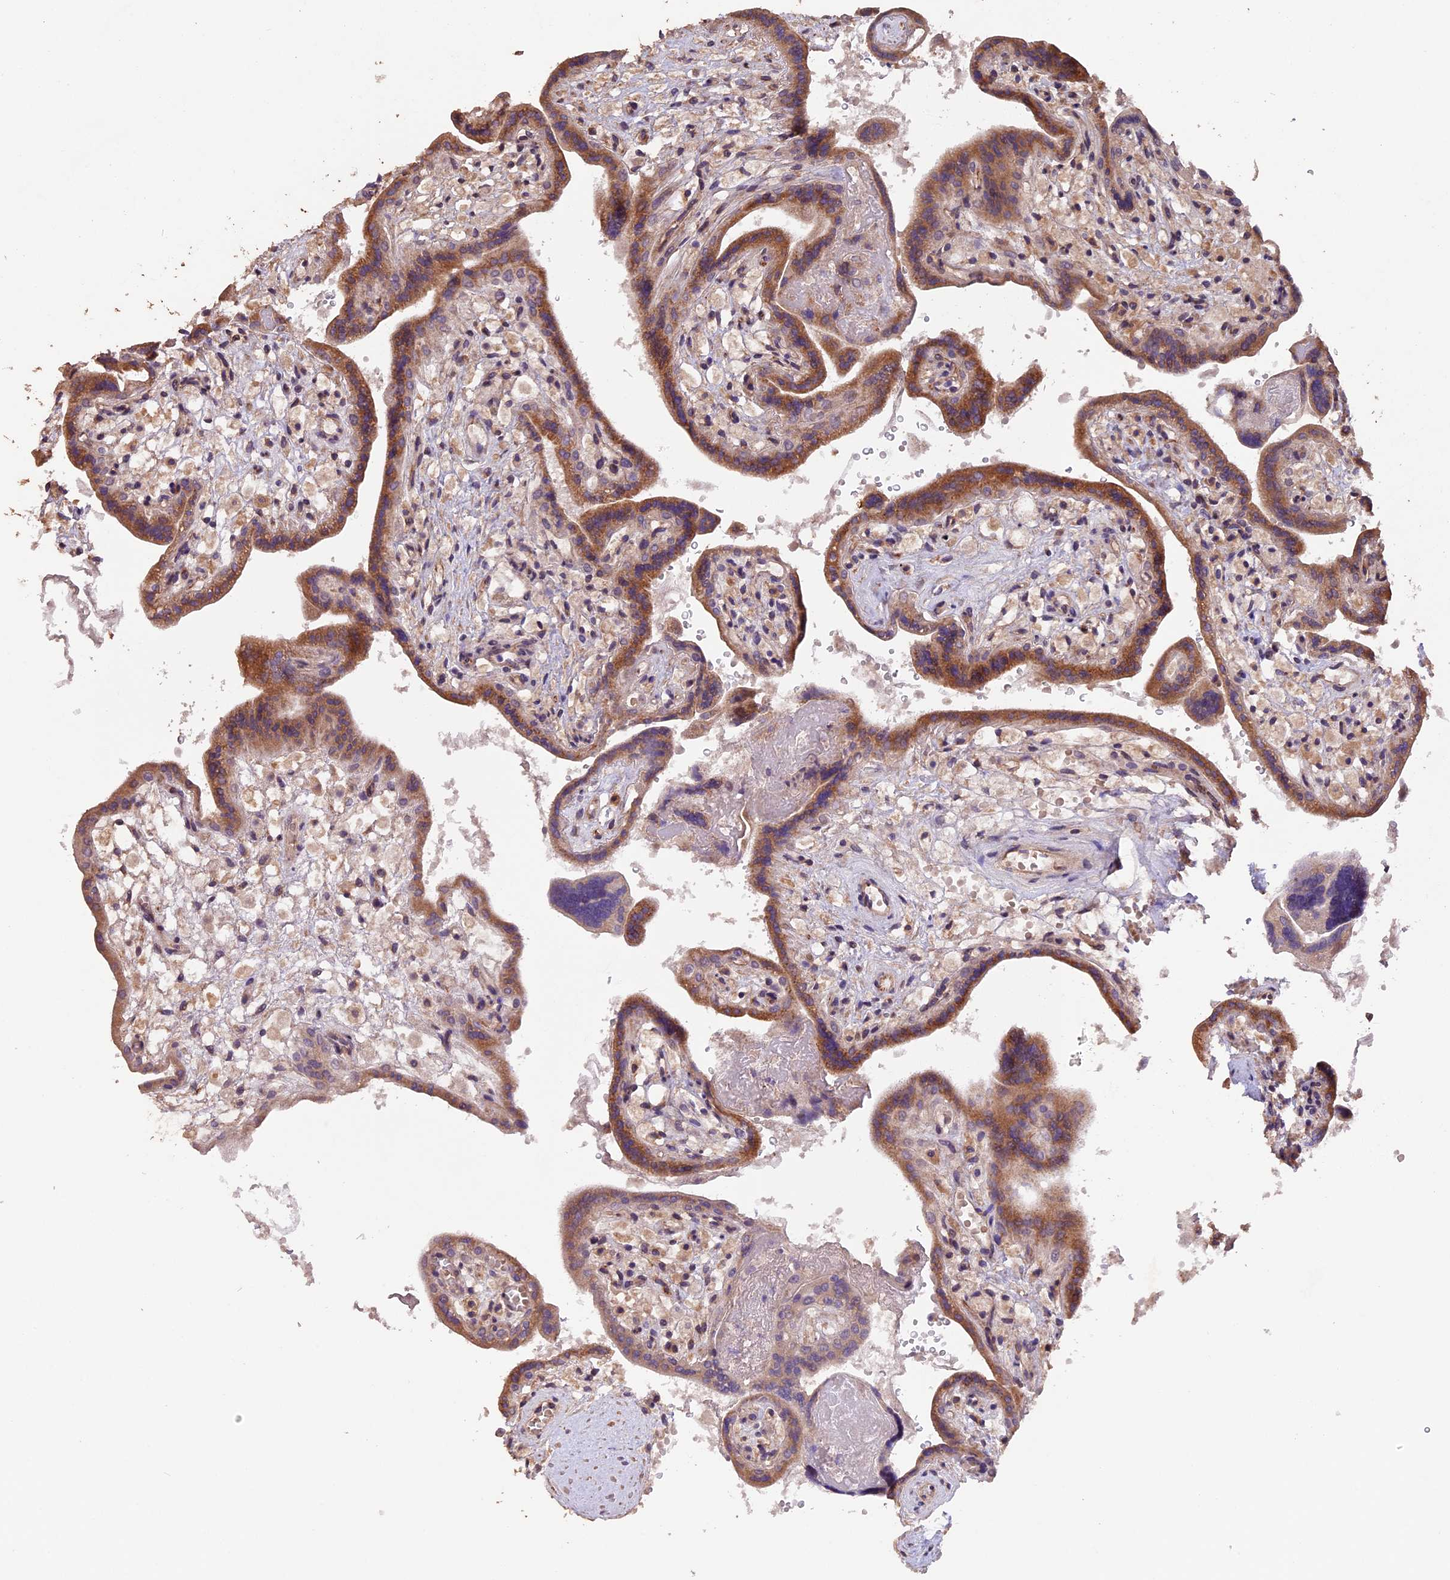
{"staining": {"intensity": "moderate", "quantity": "25%-75%", "location": "cytoplasmic/membranous"}, "tissue": "placenta", "cell_type": "Trophoblastic cells", "image_type": "normal", "snomed": [{"axis": "morphology", "description": "Normal tissue, NOS"}, {"axis": "topography", "description": "Placenta"}], "caption": "Moderate cytoplasmic/membranous positivity is appreciated in about 25%-75% of trophoblastic cells in normal placenta.", "gene": "GNB5", "patient": {"sex": "female", "age": 37}}